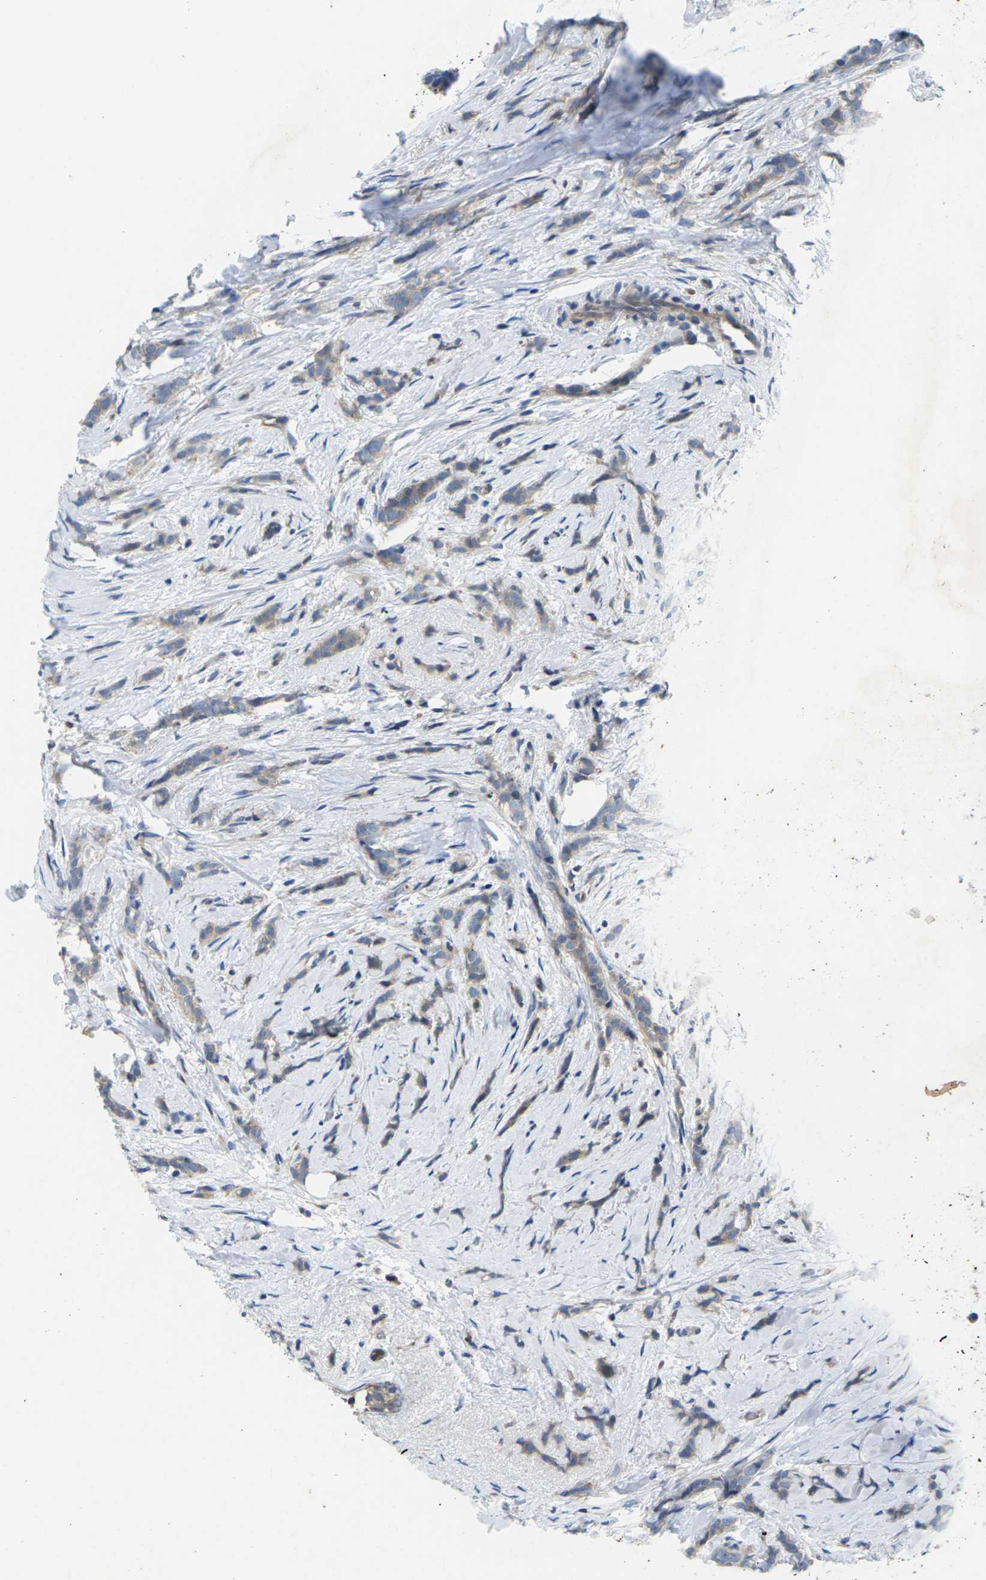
{"staining": {"intensity": "weak", "quantity": ">75%", "location": "cytoplasmic/membranous"}, "tissue": "breast cancer", "cell_type": "Tumor cells", "image_type": "cancer", "snomed": [{"axis": "morphology", "description": "Lobular carcinoma, in situ"}, {"axis": "morphology", "description": "Lobular carcinoma"}, {"axis": "topography", "description": "Breast"}], "caption": "Protein analysis of breast lobular carcinoma in situ tissue displays weak cytoplasmic/membranous positivity in about >75% of tumor cells. (DAB = brown stain, brightfield microscopy at high magnification).", "gene": "SCNN1A", "patient": {"sex": "female", "age": 41}}